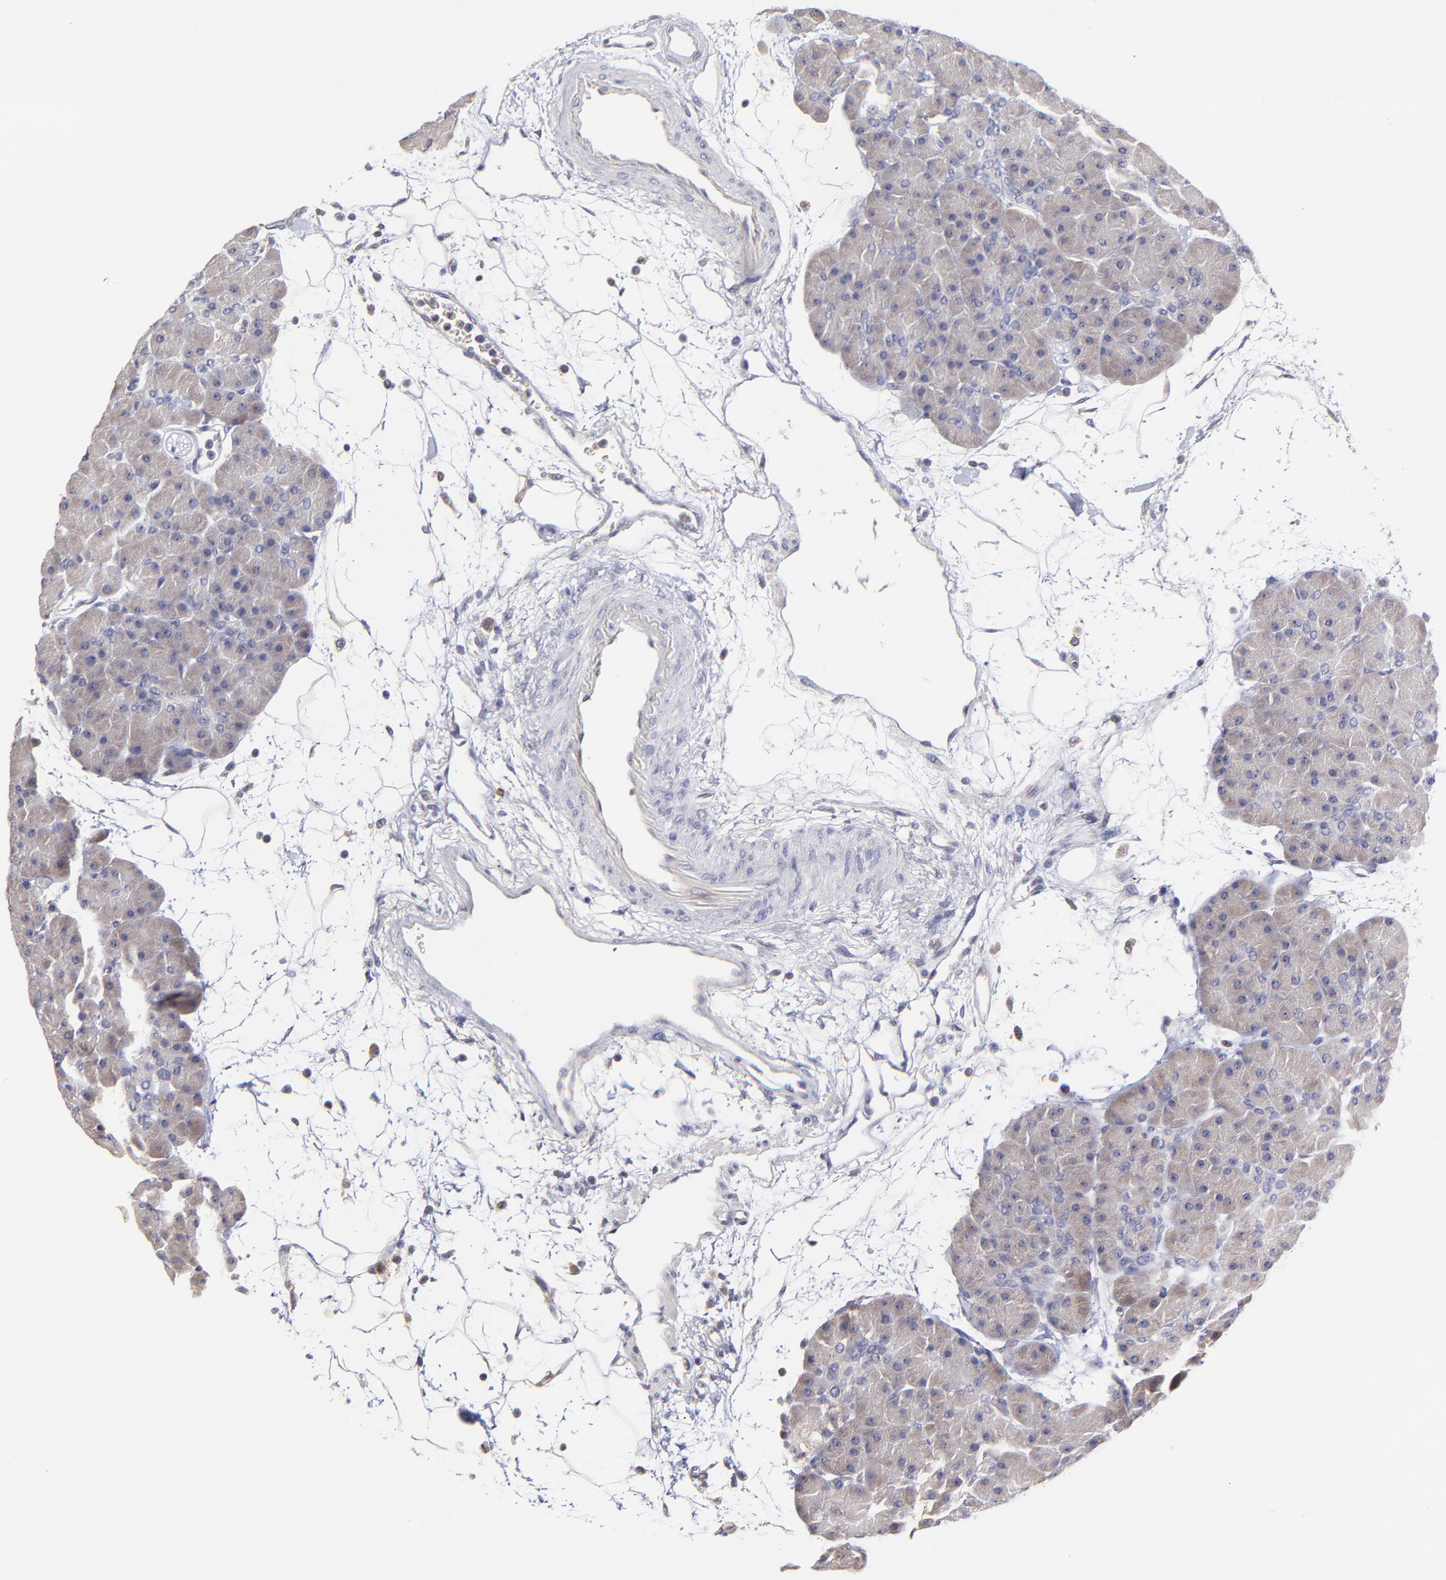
{"staining": {"intensity": "weak", "quantity": ">75%", "location": "cytoplasmic/membranous"}, "tissue": "pancreas", "cell_type": "Exocrine glandular cells", "image_type": "normal", "snomed": [{"axis": "morphology", "description": "Normal tissue, NOS"}, {"axis": "topography", "description": "Pancreas"}], "caption": "A micrograph showing weak cytoplasmic/membranous expression in approximately >75% of exocrine glandular cells in normal pancreas, as visualized by brown immunohistochemical staining.", "gene": "GCSAM", "patient": {"sex": "male", "age": 66}}